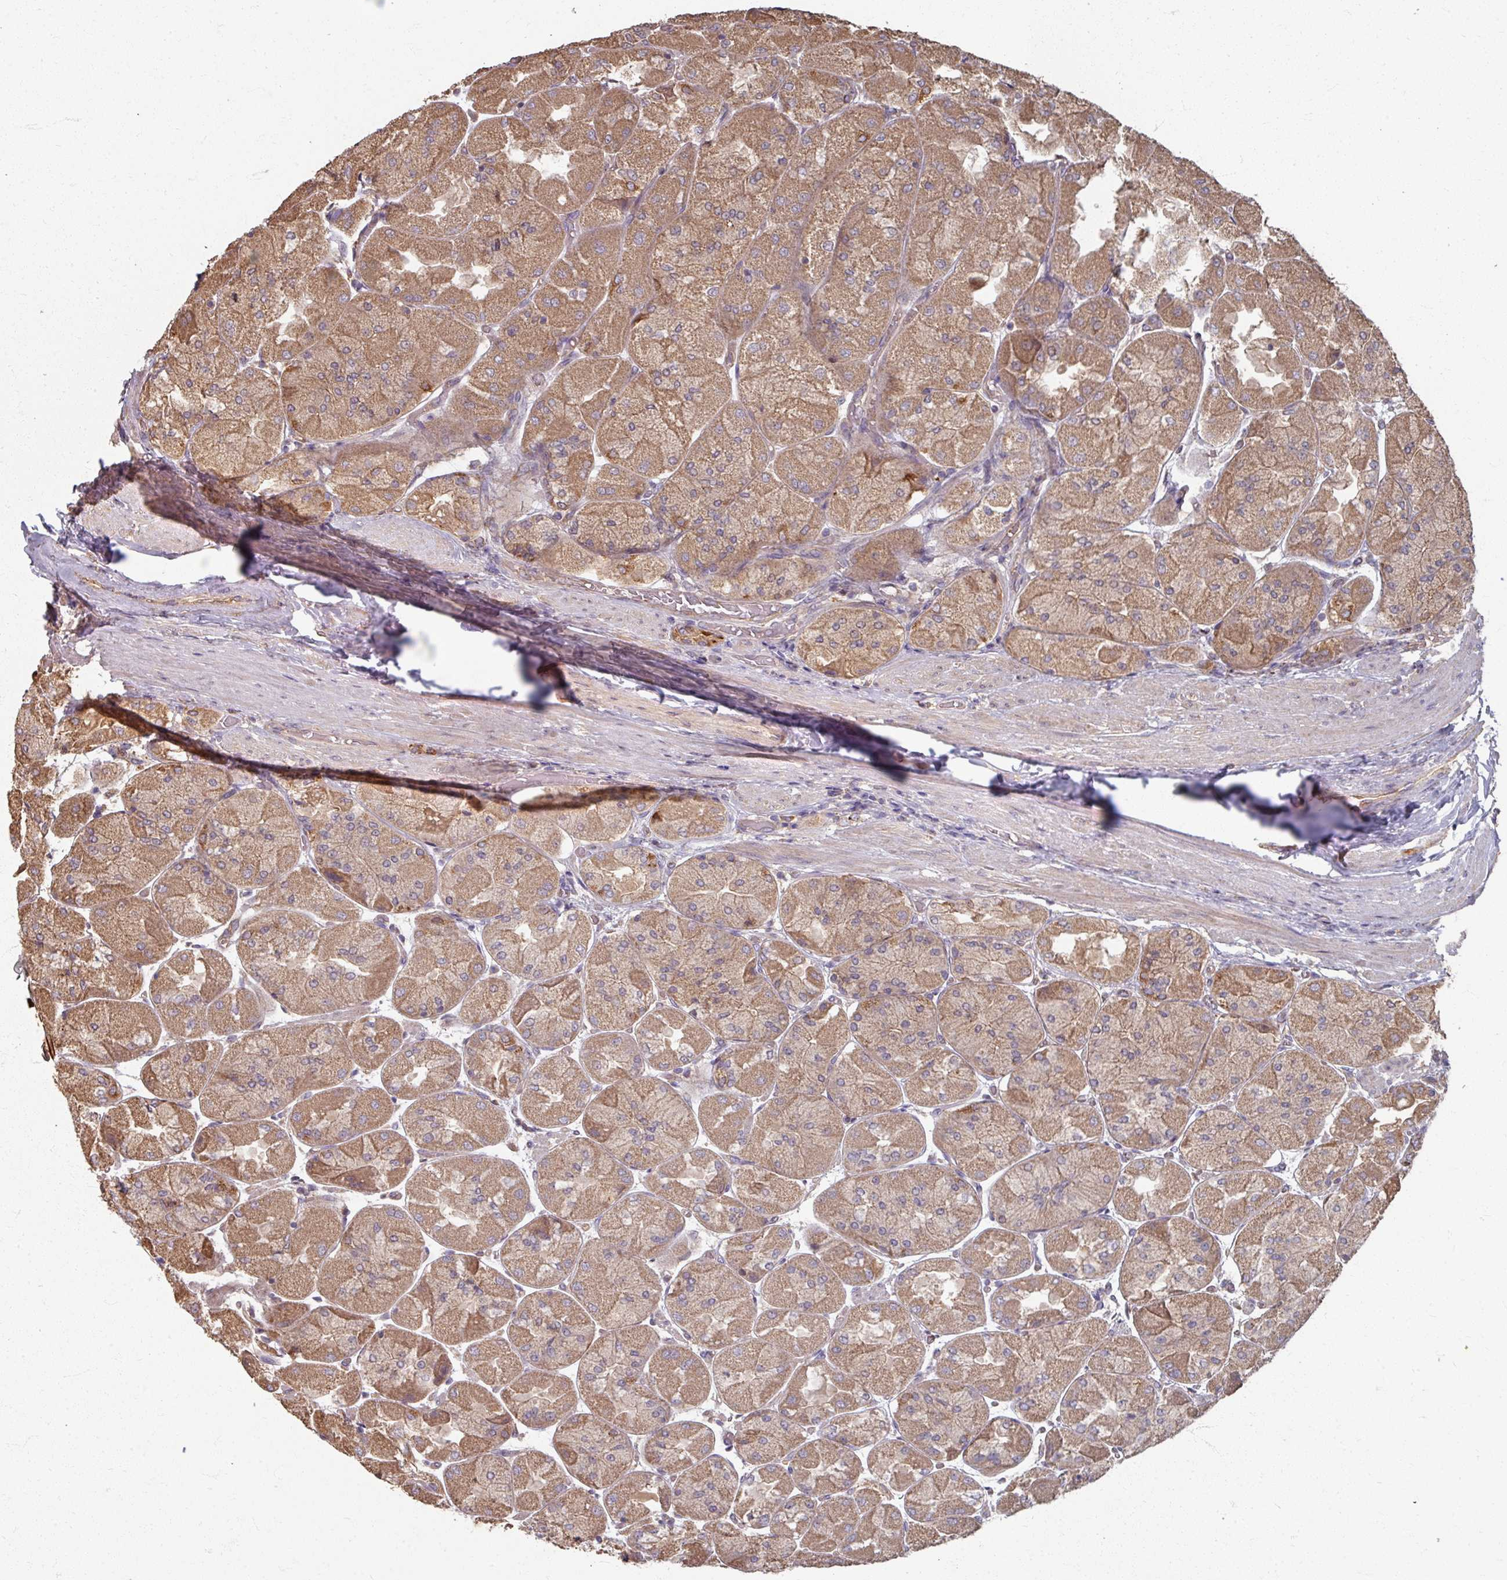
{"staining": {"intensity": "moderate", "quantity": ">75%", "location": "cytoplasmic/membranous"}, "tissue": "stomach", "cell_type": "Glandular cells", "image_type": "normal", "snomed": [{"axis": "morphology", "description": "Normal tissue, NOS"}, {"axis": "topography", "description": "Stomach"}], "caption": "This histopathology image displays immunohistochemistry staining of normal stomach, with medium moderate cytoplasmic/membranous staining in approximately >75% of glandular cells.", "gene": "CCDC68", "patient": {"sex": "female", "age": 61}}